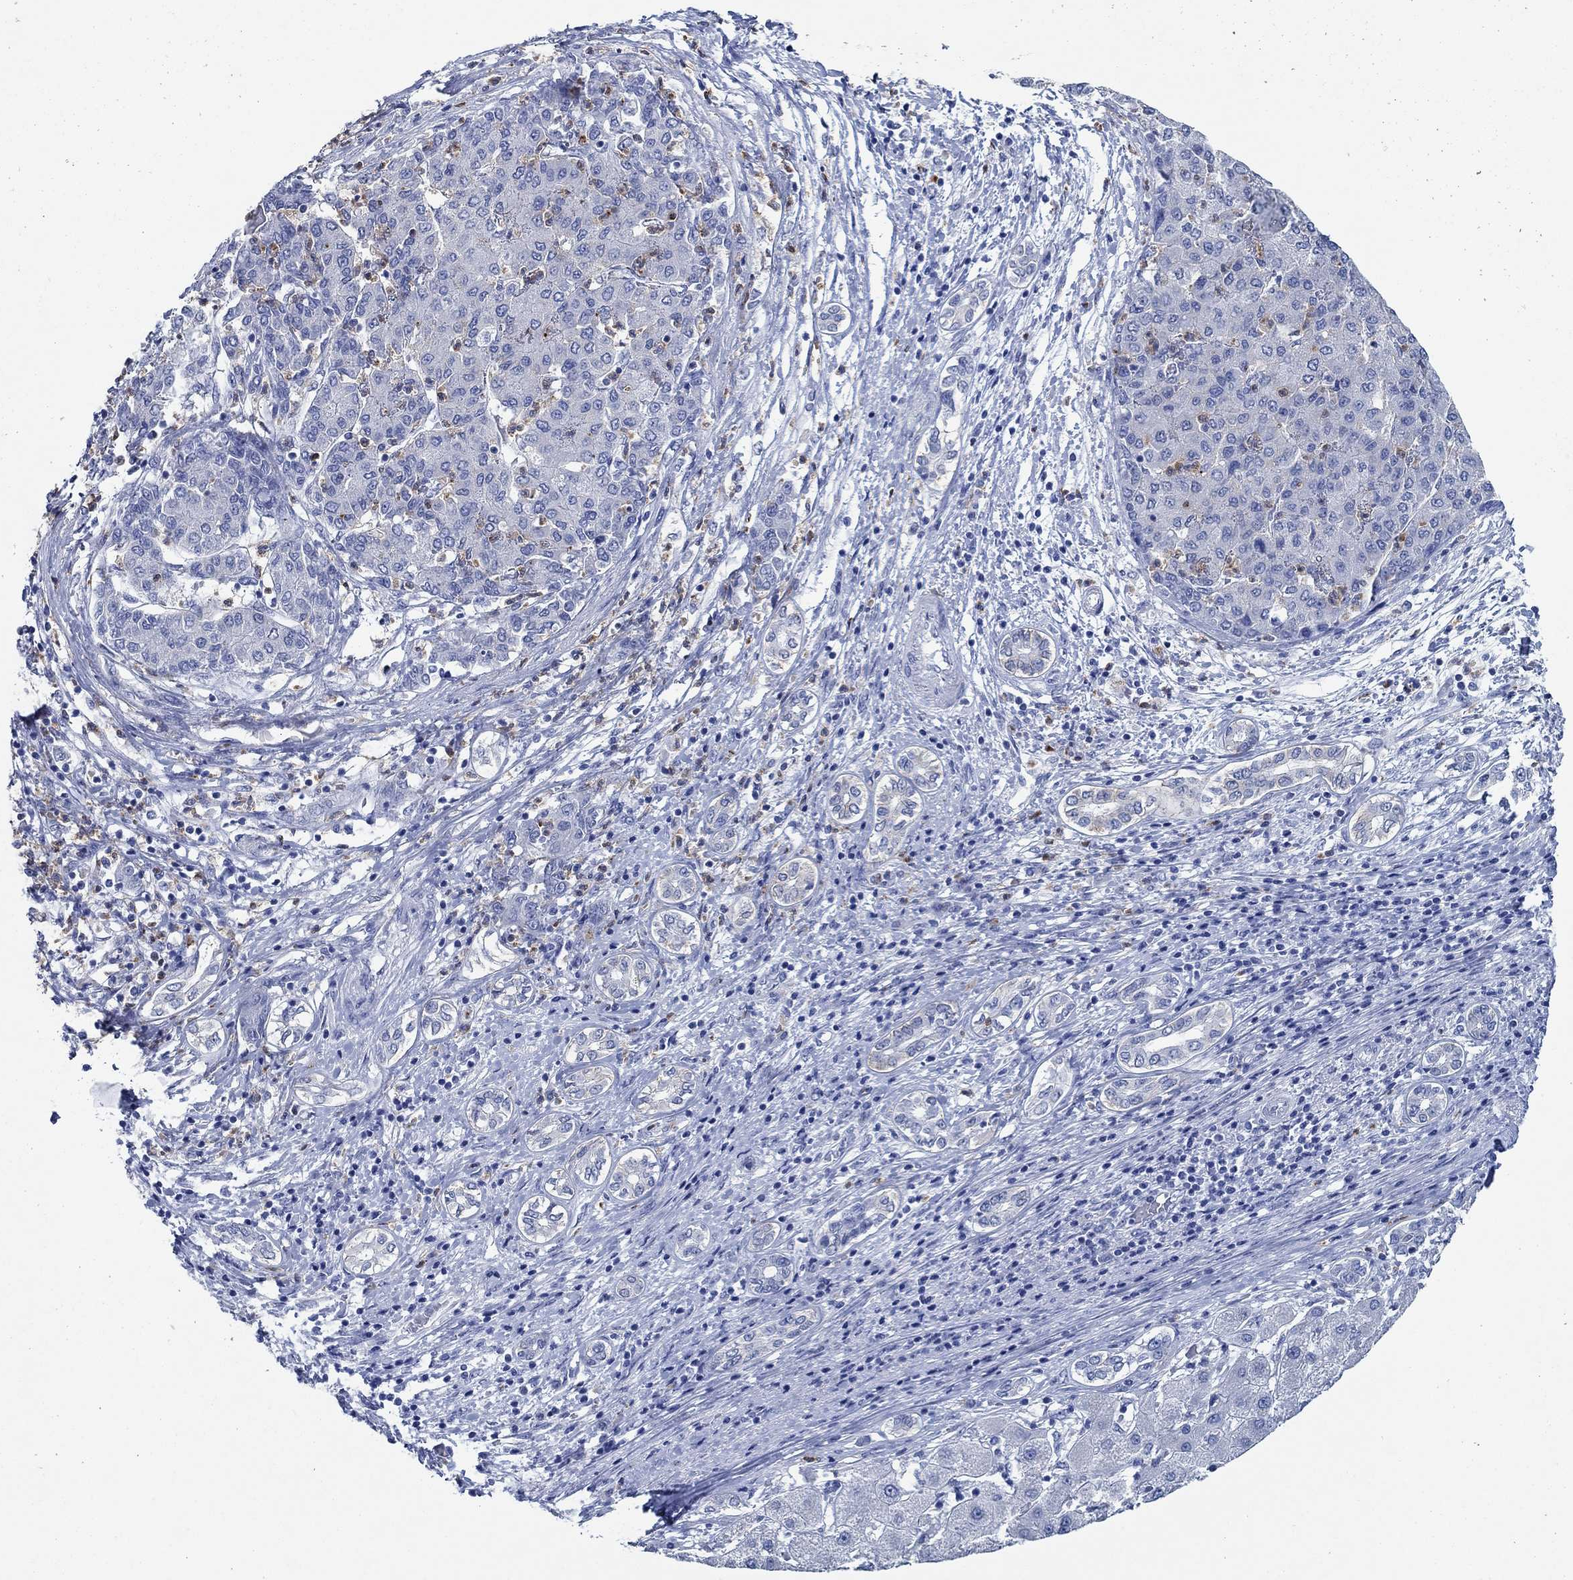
{"staining": {"intensity": "negative", "quantity": "none", "location": "none"}, "tissue": "liver cancer", "cell_type": "Tumor cells", "image_type": "cancer", "snomed": [{"axis": "morphology", "description": "Carcinoma, Hepatocellular, NOS"}, {"axis": "topography", "description": "Liver"}], "caption": "Protein analysis of liver hepatocellular carcinoma demonstrates no significant expression in tumor cells. Brightfield microscopy of immunohistochemistry stained with DAB (3,3'-diaminobenzidine) (brown) and hematoxylin (blue), captured at high magnification.", "gene": "ZNF671", "patient": {"sex": "male", "age": 65}}